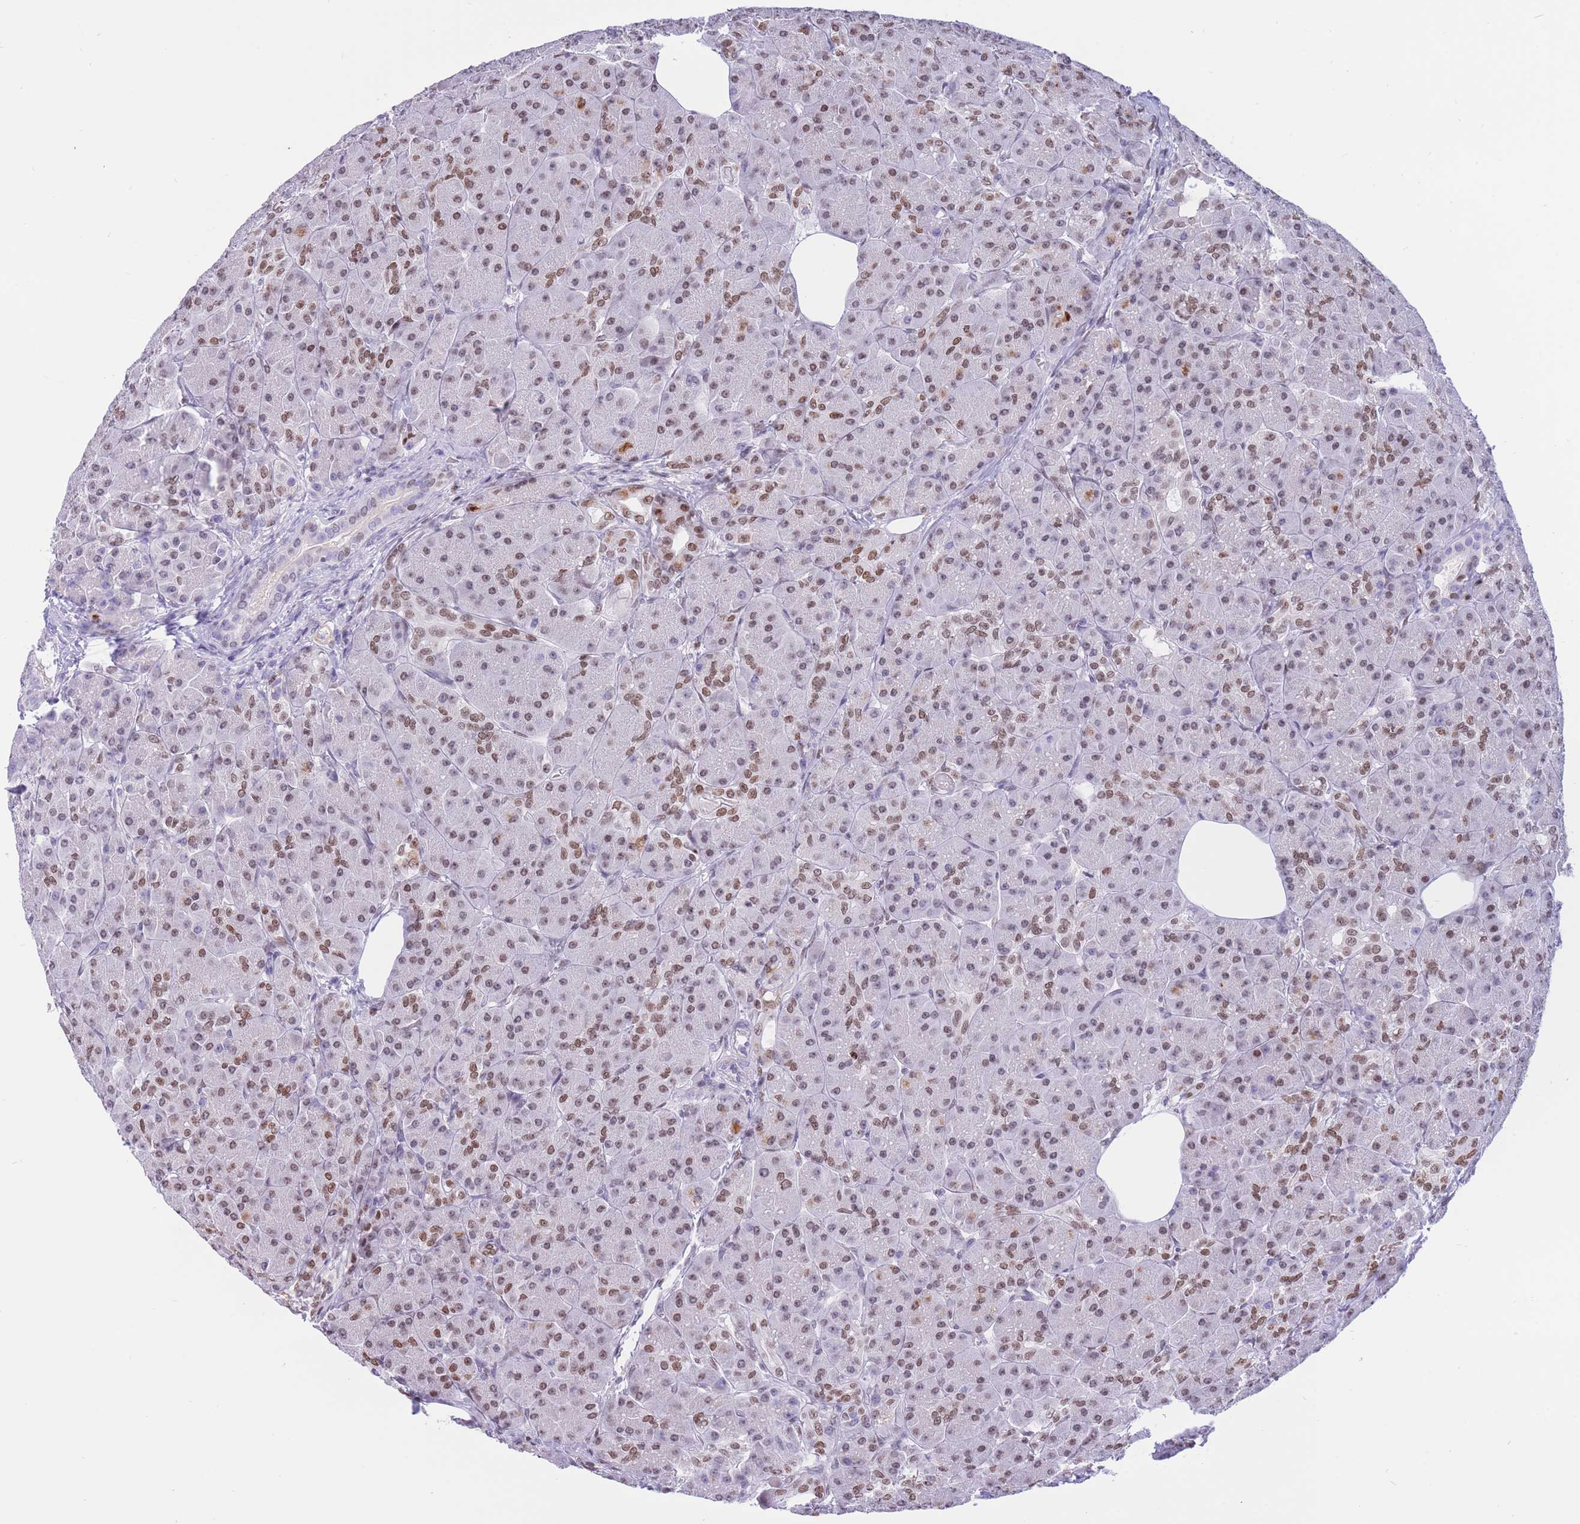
{"staining": {"intensity": "moderate", "quantity": "25%-75%", "location": "nuclear"}, "tissue": "pancreas", "cell_type": "Exocrine glandular cells", "image_type": "normal", "snomed": [{"axis": "morphology", "description": "Normal tissue, NOS"}, {"axis": "topography", "description": "Pancreas"}], "caption": "A medium amount of moderate nuclear staining is present in approximately 25%-75% of exocrine glandular cells in benign pancreas.", "gene": "HMGN1", "patient": {"sex": "male", "age": 63}}